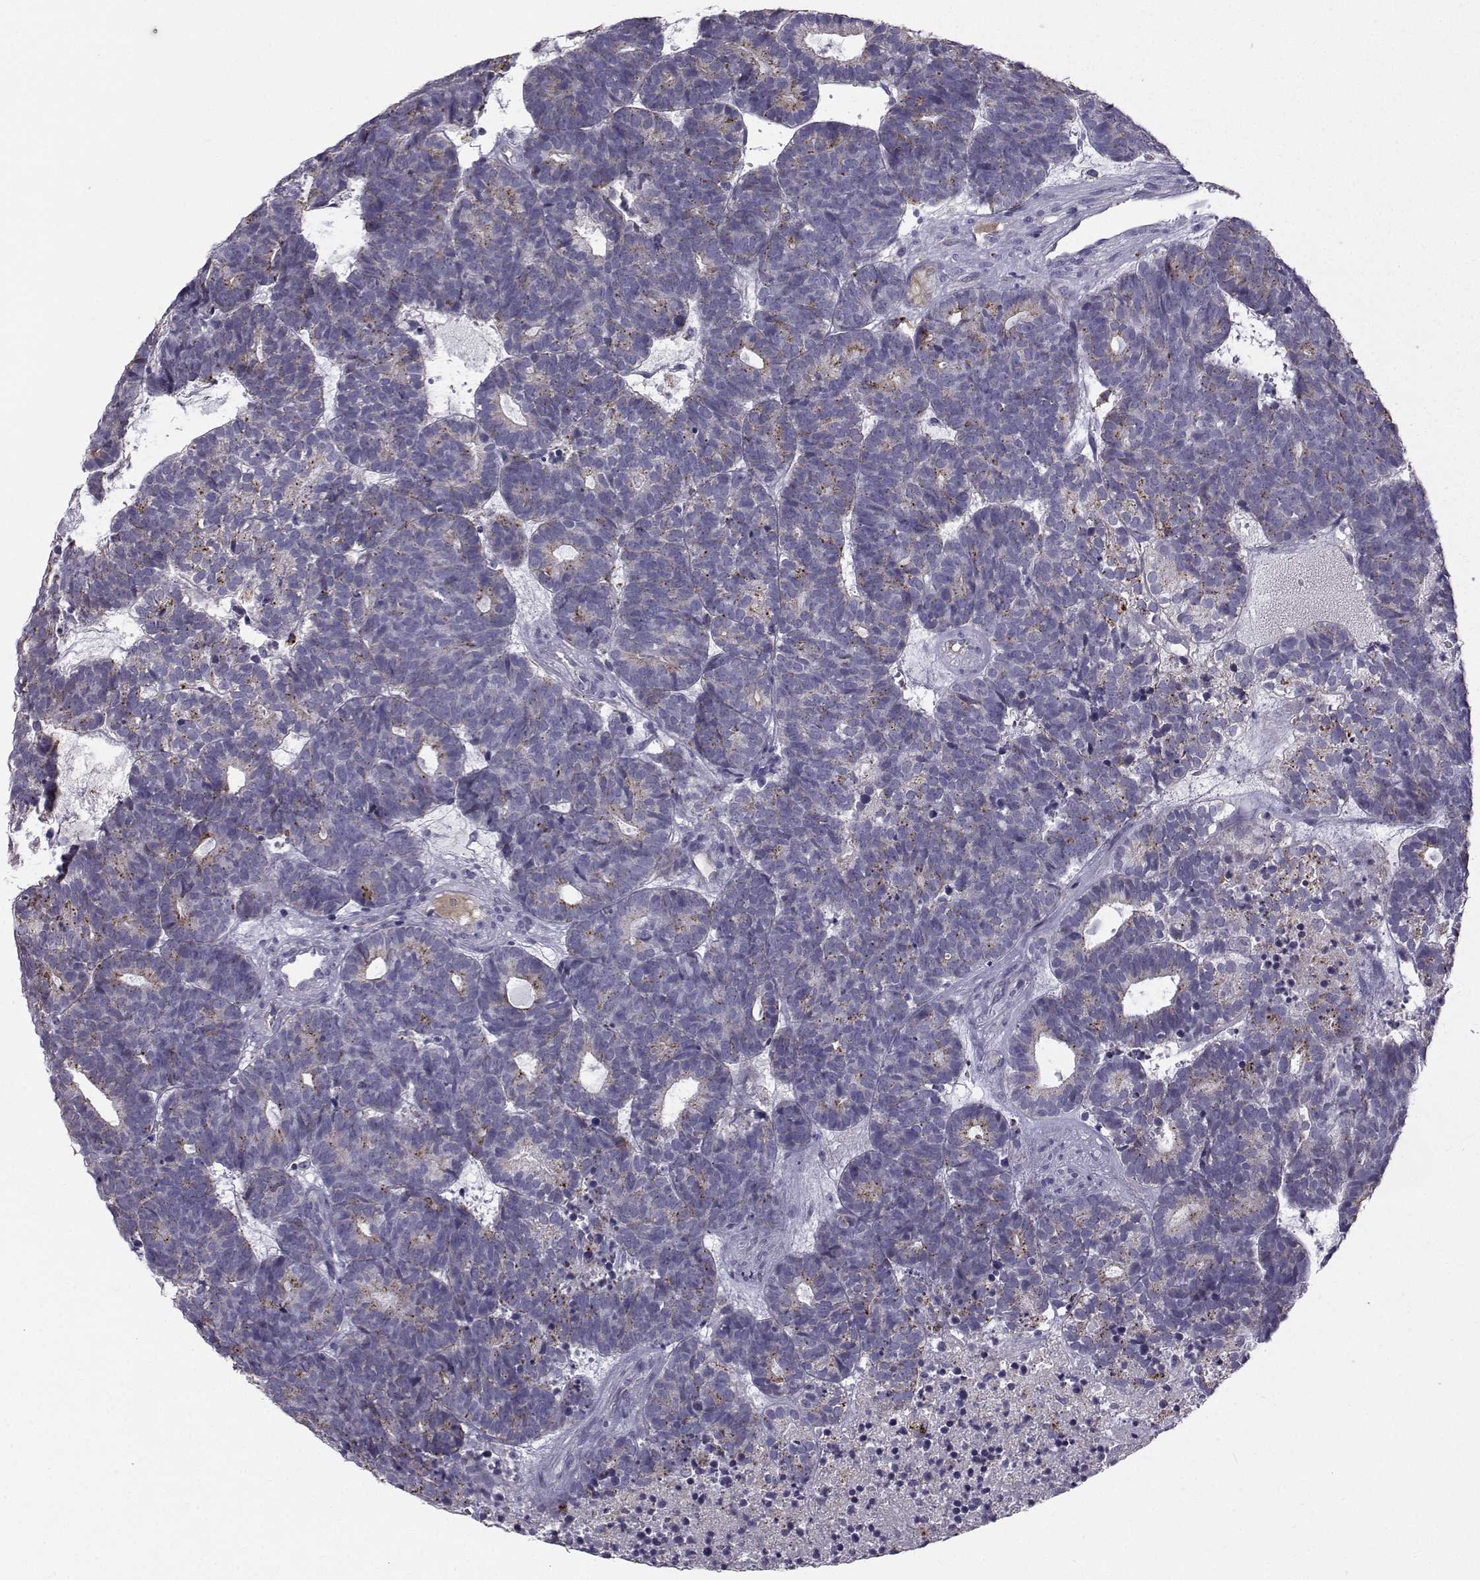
{"staining": {"intensity": "moderate", "quantity": "<25%", "location": "cytoplasmic/membranous"}, "tissue": "head and neck cancer", "cell_type": "Tumor cells", "image_type": "cancer", "snomed": [{"axis": "morphology", "description": "Adenocarcinoma, NOS"}, {"axis": "topography", "description": "Head-Neck"}], "caption": "Head and neck adenocarcinoma stained for a protein (brown) demonstrates moderate cytoplasmic/membranous positive expression in about <25% of tumor cells.", "gene": "CALCR", "patient": {"sex": "female", "age": 81}}